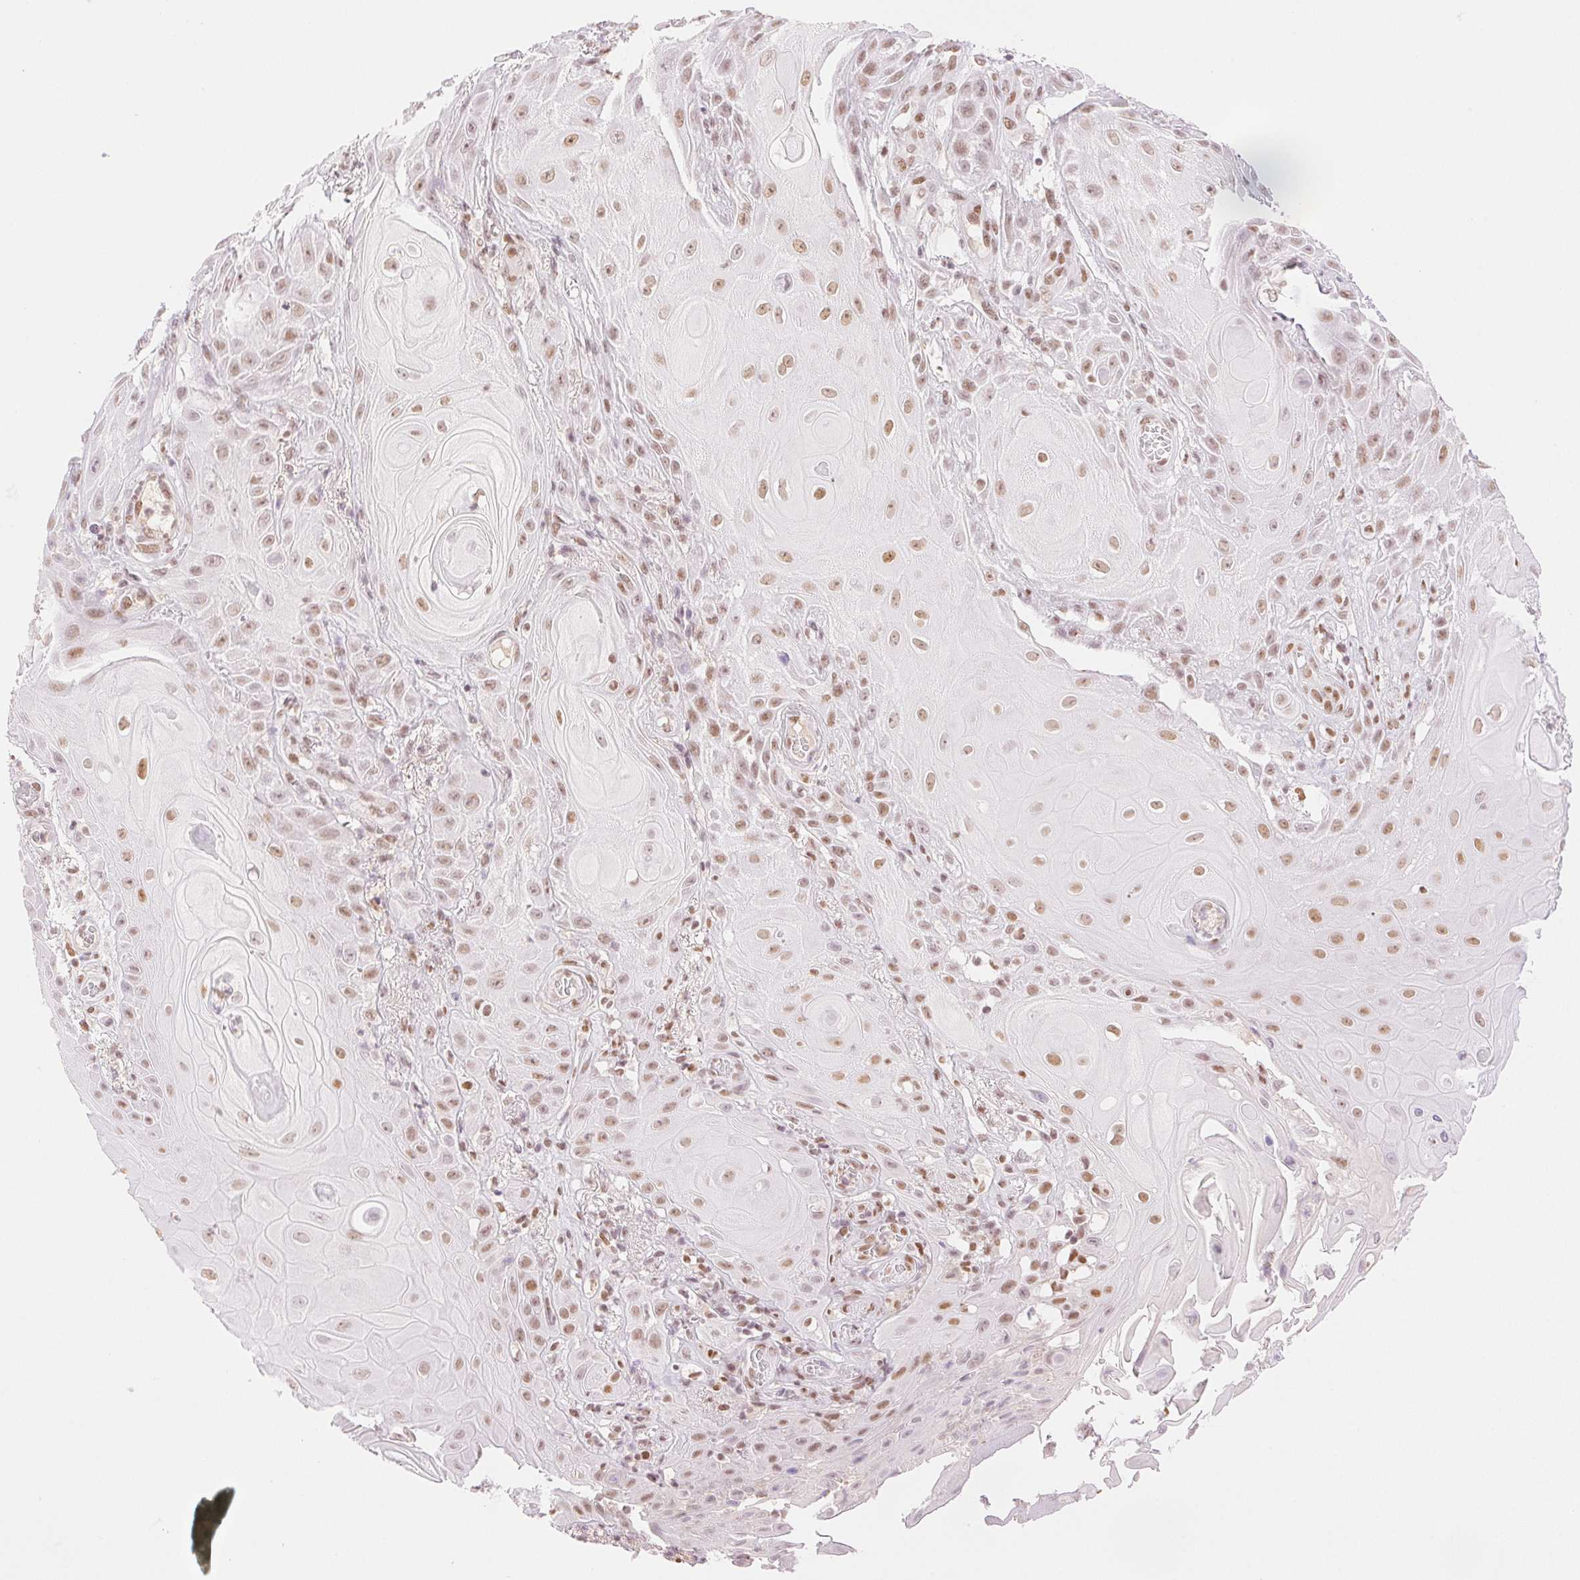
{"staining": {"intensity": "moderate", "quantity": ">75%", "location": "nuclear"}, "tissue": "skin cancer", "cell_type": "Tumor cells", "image_type": "cancer", "snomed": [{"axis": "morphology", "description": "Squamous cell carcinoma, NOS"}, {"axis": "topography", "description": "Skin"}], "caption": "A histopathology image of skin cancer stained for a protein demonstrates moderate nuclear brown staining in tumor cells.", "gene": "H2AZ2", "patient": {"sex": "male", "age": 62}}